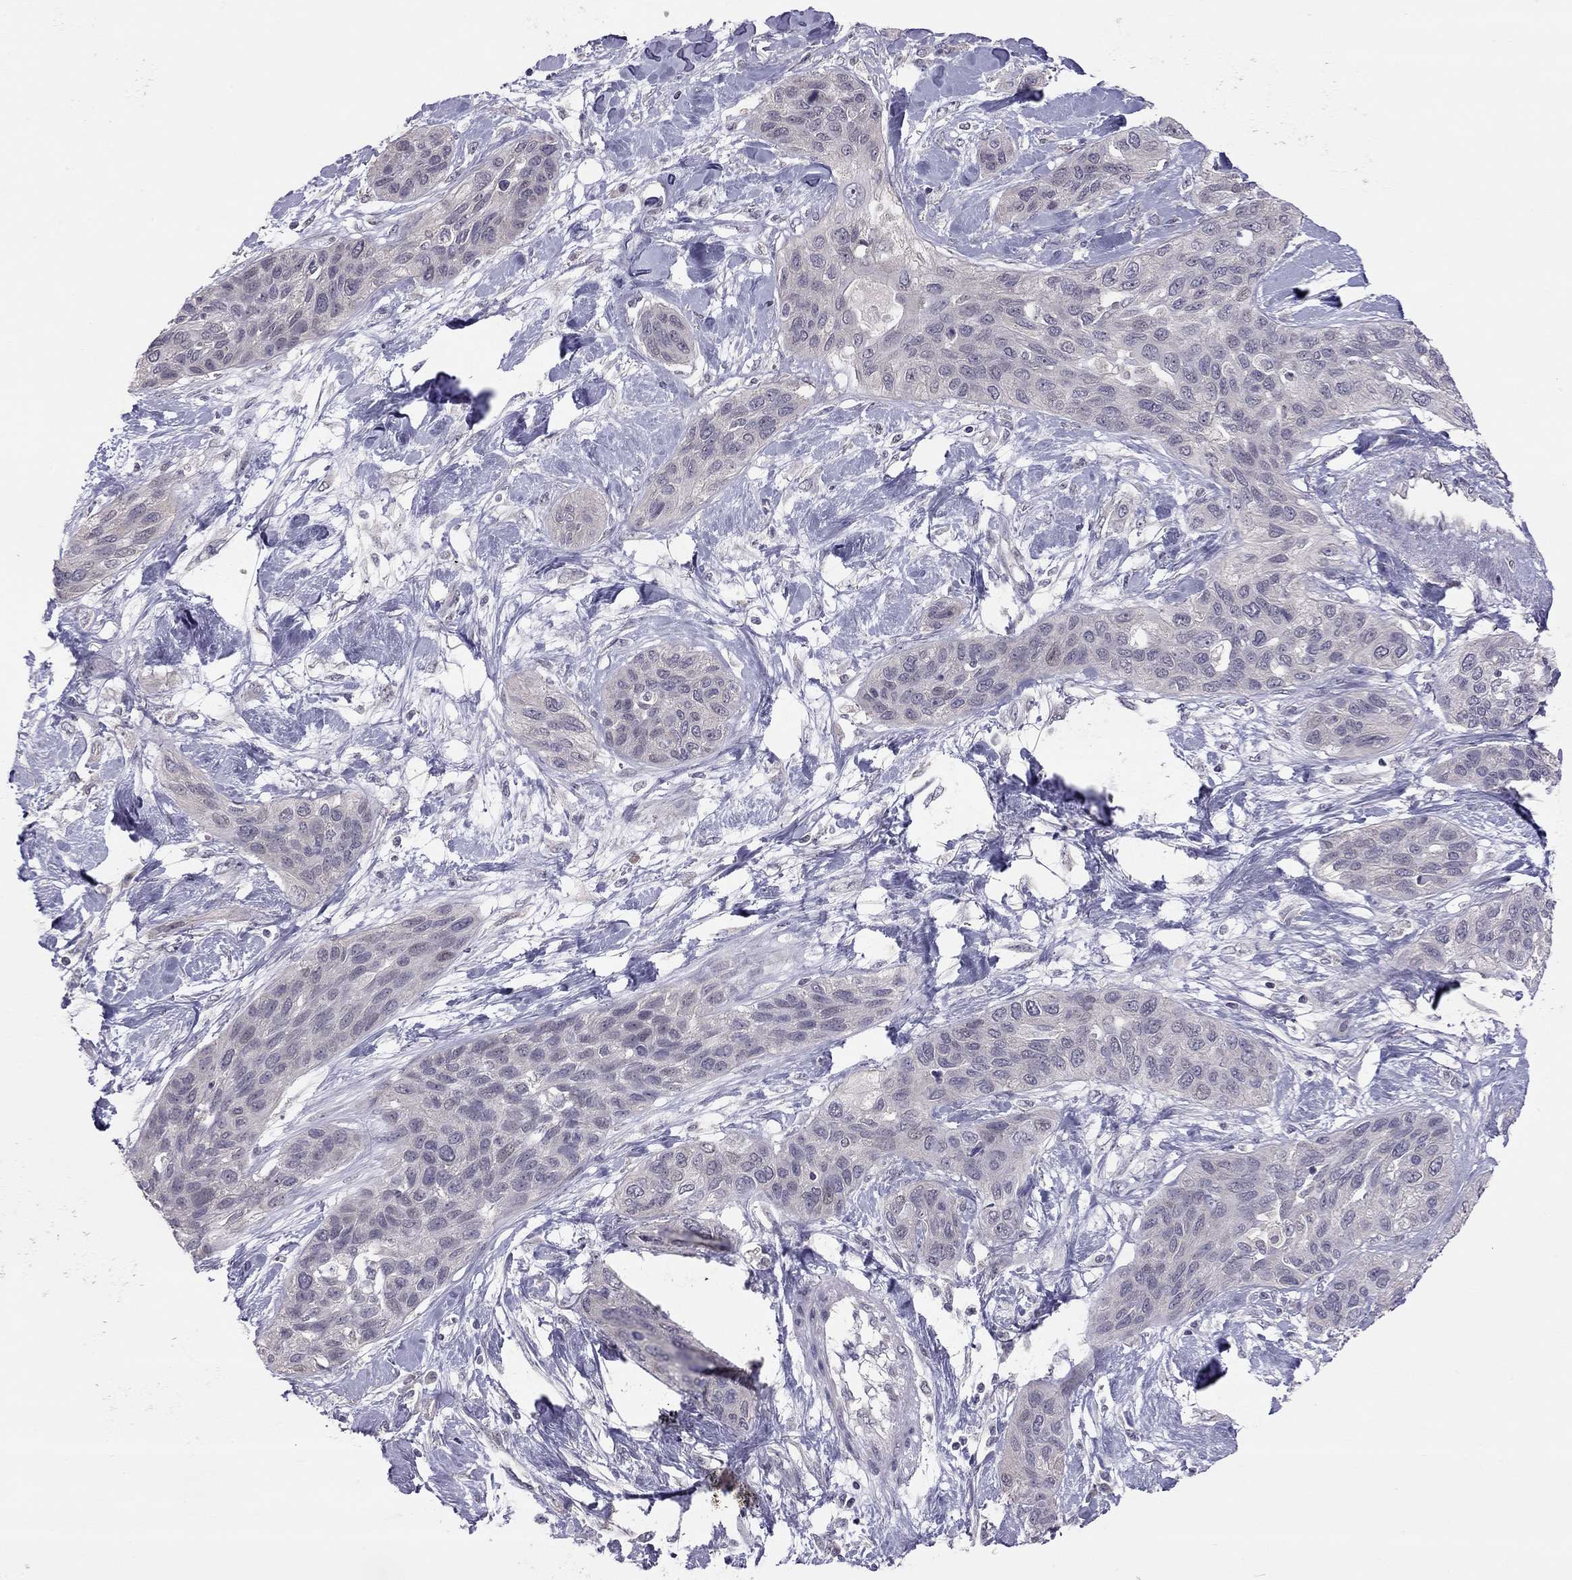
{"staining": {"intensity": "negative", "quantity": "none", "location": "none"}, "tissue": "lung cancer", "cell_type": "Tumor cells", "image_type": "cancer", "snomed": [{"axis": "morphology", "description": "Squamous cell carcinoma, NOS"}, {"axis": "topography", "description": "Lung"}], "caption": "Immunohistochemistry (IHC) of human lung cancer (squamous cell carcinoma) shows no staining in tumor cells.", "gene": "HSF2BP", "patient": {"sex": "female", "age": 70}}